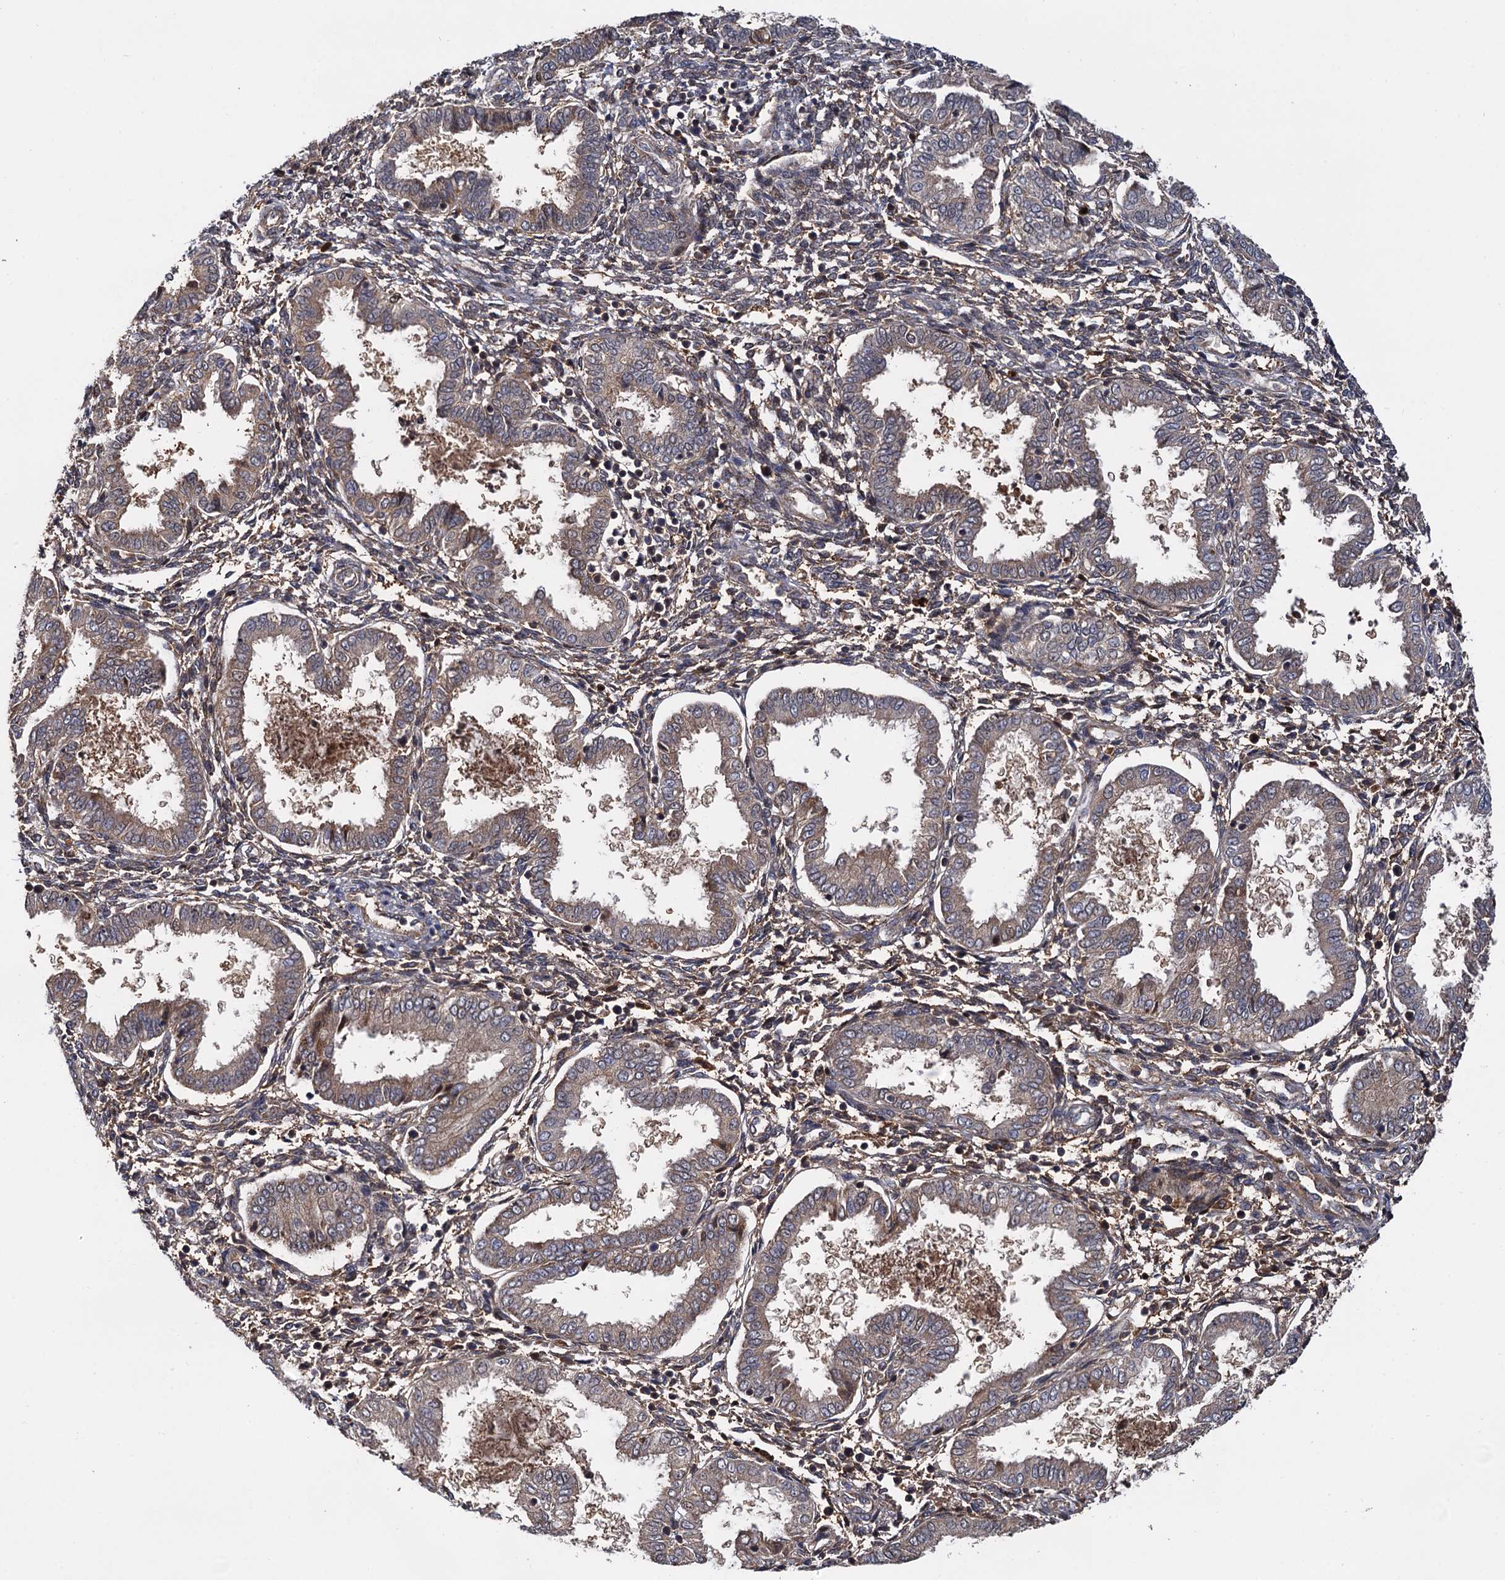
{"staining": {"intensity": "moderate", "quantity": "25%-75%", "location": "cytoplasmic/membranous"}, "tissue": "endometrium", "cell_type": "Cells in endometrial stroma", "image_type": "normal", "snomed": [{"axis": "morphology", "description": "Normal tissue, NOS"}, {"axis": "topography", "description": "Endometrium"}], "caption": "Unremarkable endometrium displays moderate cytoplasmic/membranous expression in approximately 25%-75% of cells in endometrial stroma, visualized by immunohistochemistry.", "gene": "SELENOP", "patient": {"sex": "female", "age": 33}}